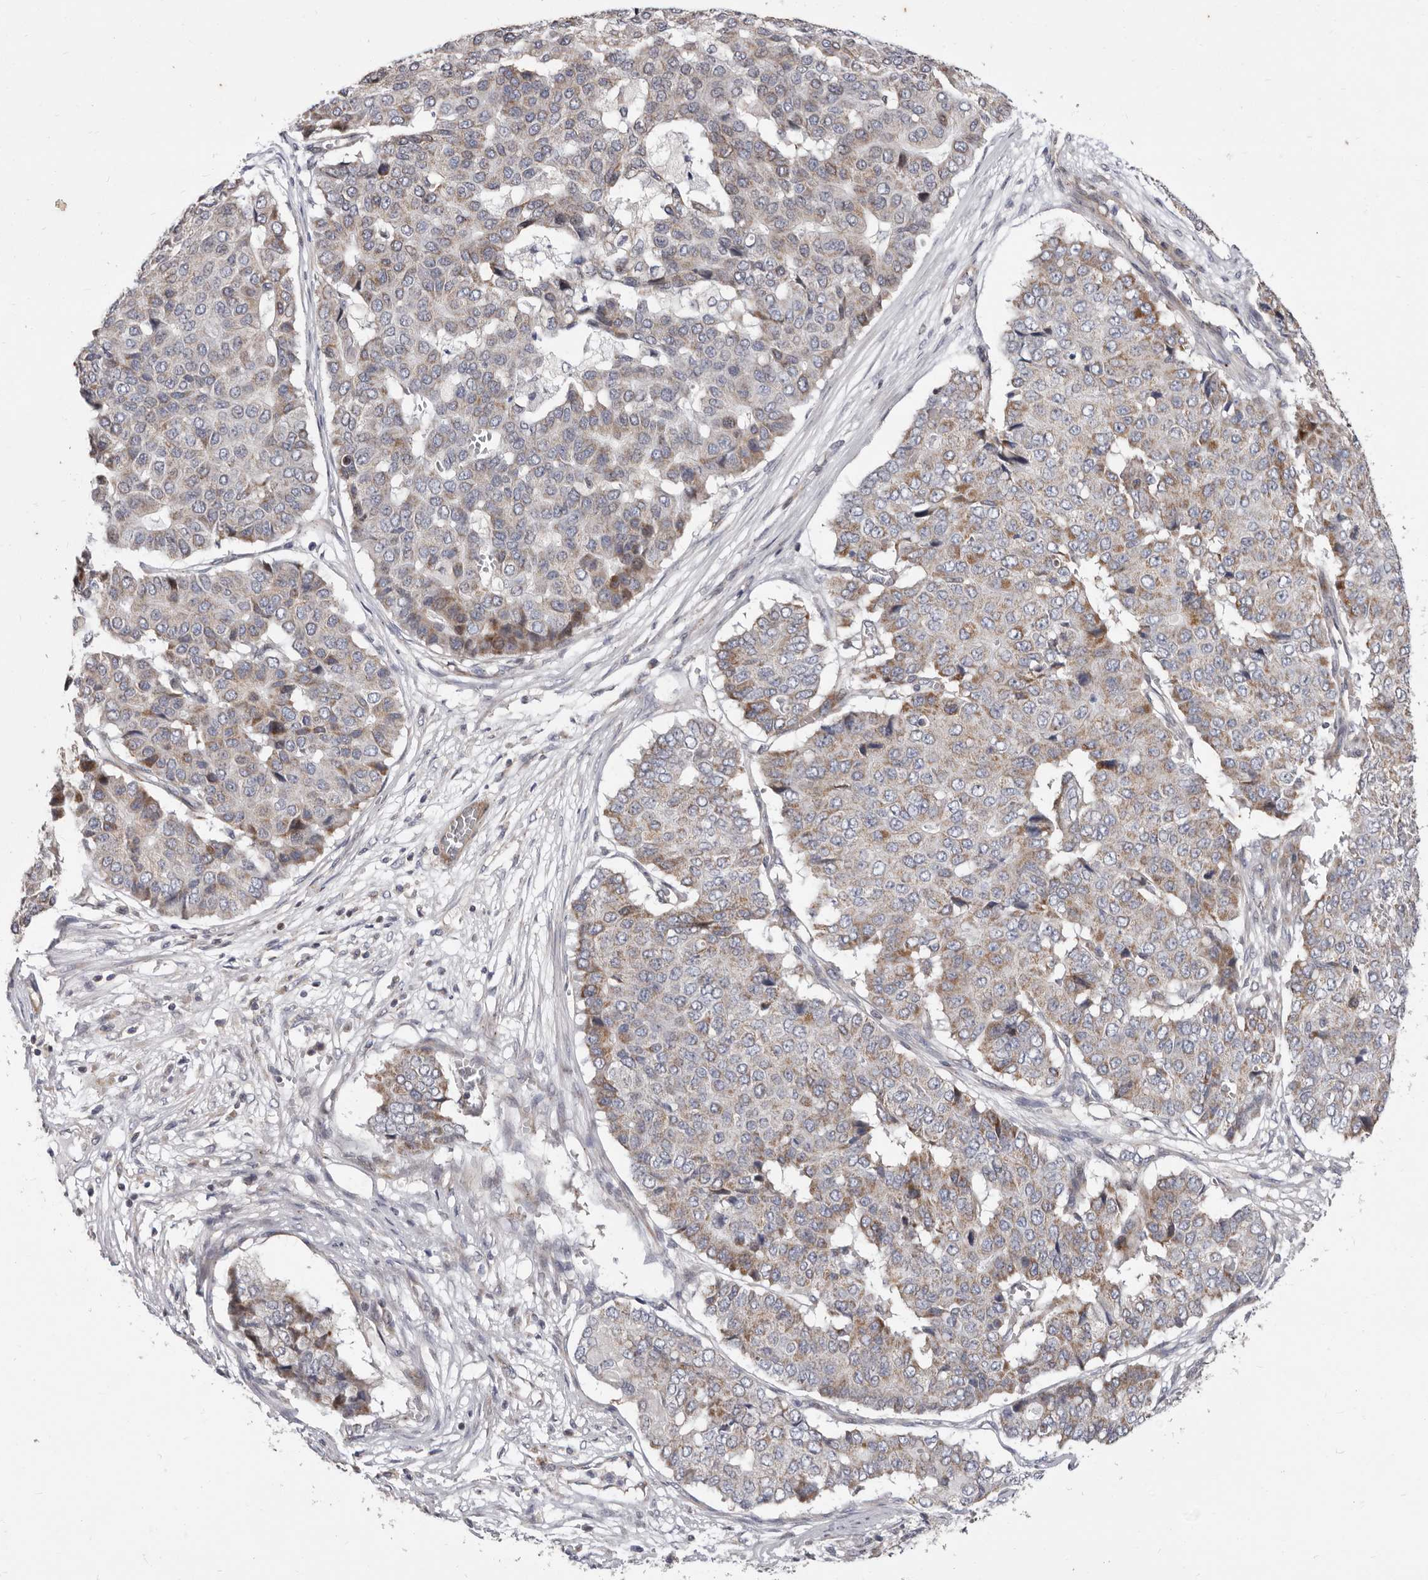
{"staining": {"intensity": "moderate", "quantity": "25%-75%", "location": "cytoplasmic/membranous"}, "tissue": "pancreatic cancer", "cell_type": "Tumor cells", "image_type": "cancer", "snomed": [{"axis": "morphology", "description": "Adenocarcinoma, NOS"}, {"axis": "topography", "description": "Pancreas"}], "caption": "Adenocarcinoma (pancreatic) tissue demonstrates moderate cytoplasmic/membranous expression in about 25%-75% of tumor cells, visualized by immunohistochemistry.", "gene": "TIMM17B", "patient": {"sex": "male", "age": 50}}